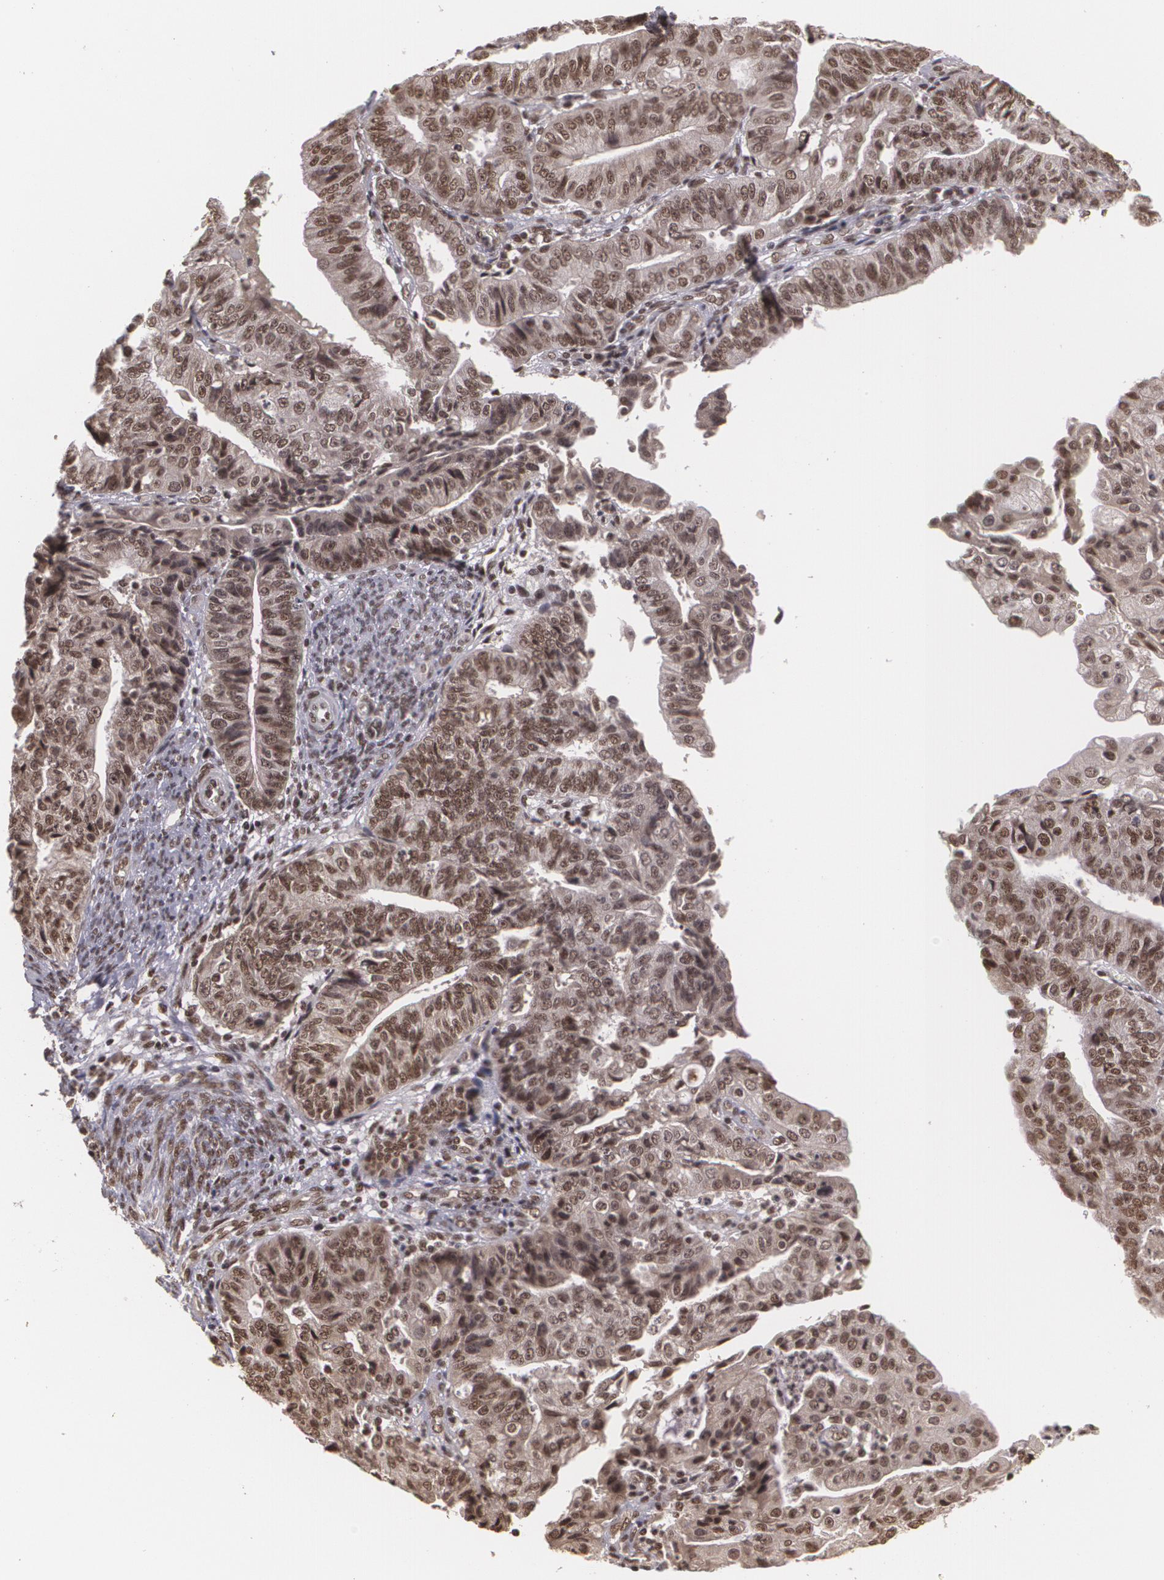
{"staining": {"intensity": "strong", "quantity": ">75%", "location": "cytoplasmic/membranous,nuclear"}, "tissue": "endometrial cancer", "cell_type": "Tumor cells", "image_type": "cancer", "snomed": [{"axis": "morphology", "description": "Adenocarcinoma, NOS"}, {"axis": "topography", "description": "Endometrium"}], "caption": "Immunohistochemistry (IHC) (DAB) staining of endometrial cancer demonstrates strong cytoplasmic/membranous and nuclear protein expression in approximately >75% of tumor cells. (DAB IHC, brown staining for protein, blue staining for nuclei).", "gene": "RXRB", "patient": {"sex": "female", "age": 56}}